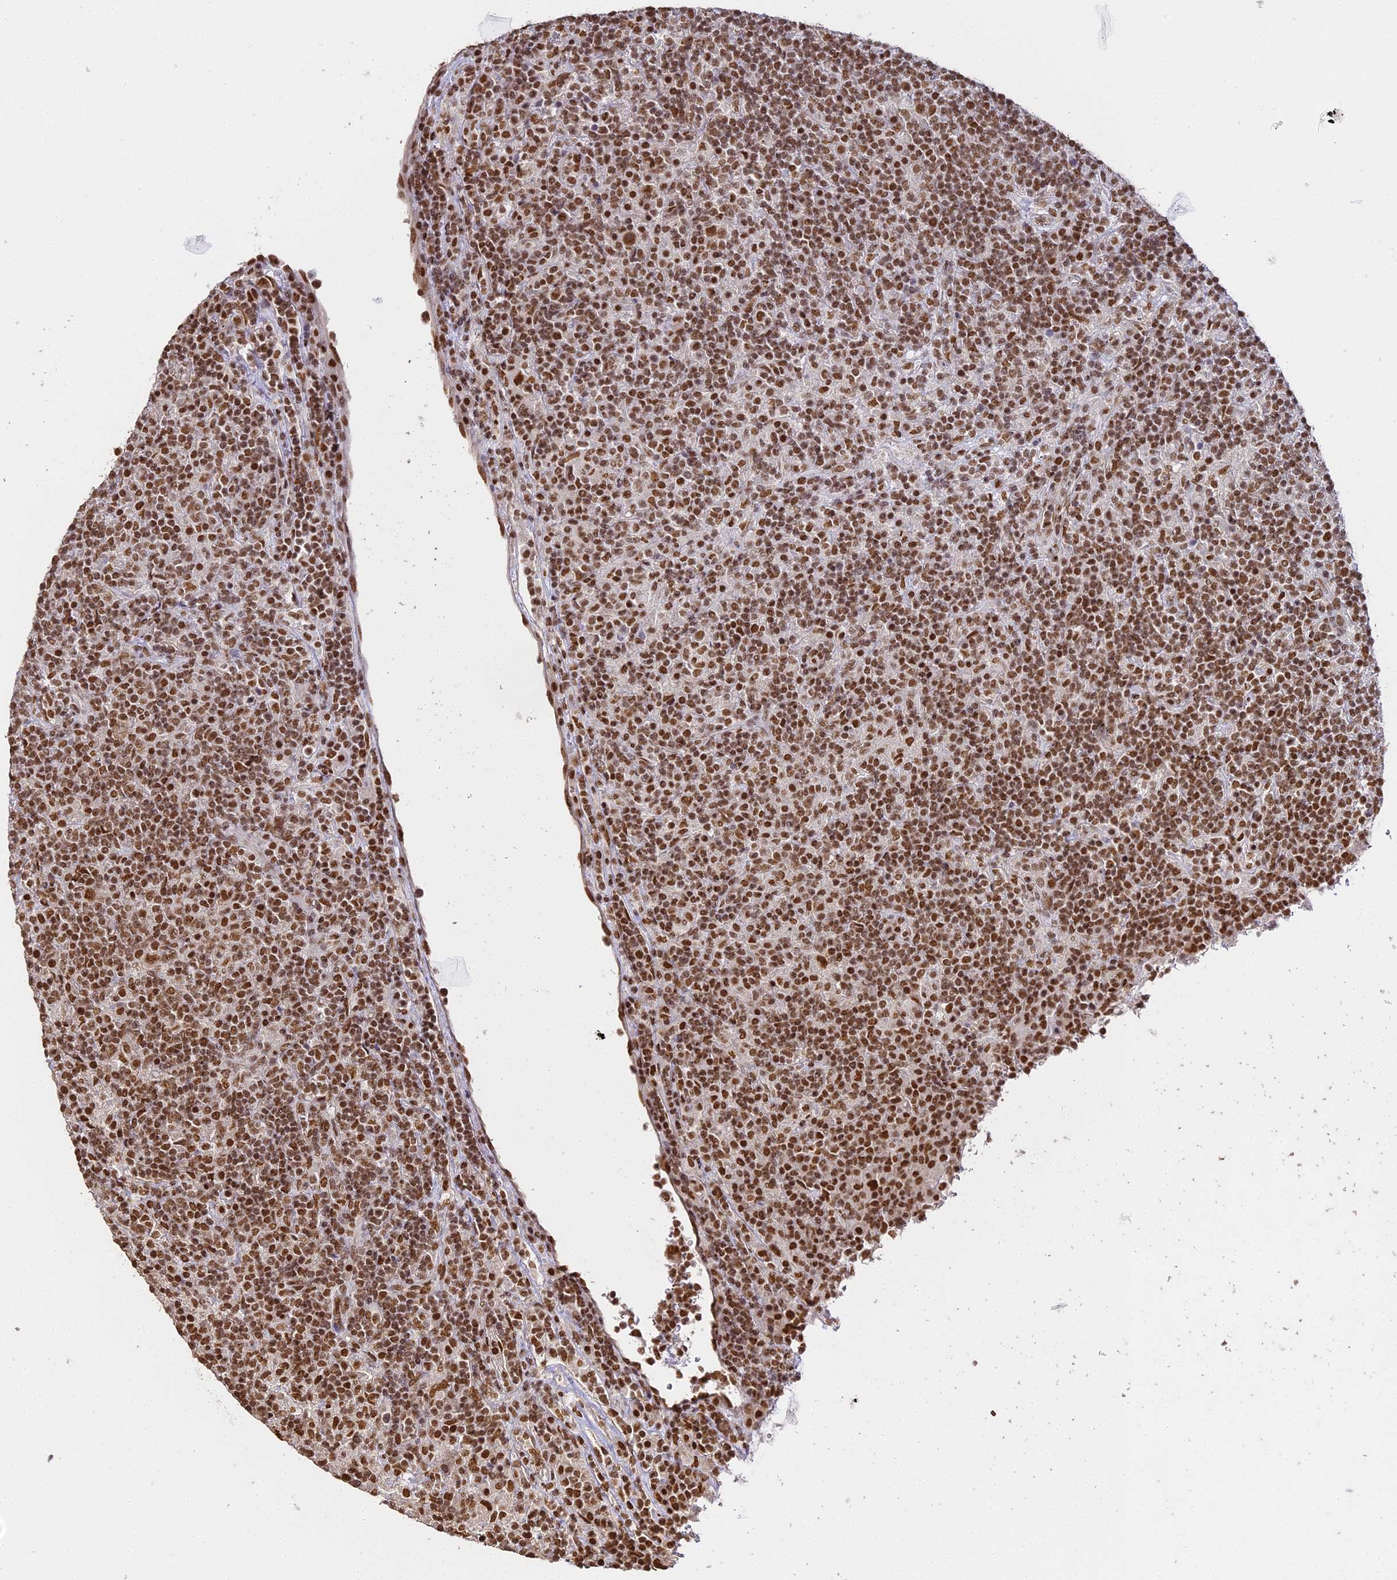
{"staining": {"intensity": "moderate", "quantity": ">75%", "location": "nuclear"}, "tissue": "lymphoma", "cell_type": "Tumor cells", "image_type": "cancer", "snomed": [{"axis": "morphology", "description": "Hodgkin's disease, NOS"}, {"axis": "topography", "description": "Lymph node"}], "caption": "This histopathology image reveals IHC staining of lymphoma, with medium moderate nuclear positivity in about >75% of tumor cells.", "gene": "HNRNPA1", "patient": {"sex": "male", "age": 70}}